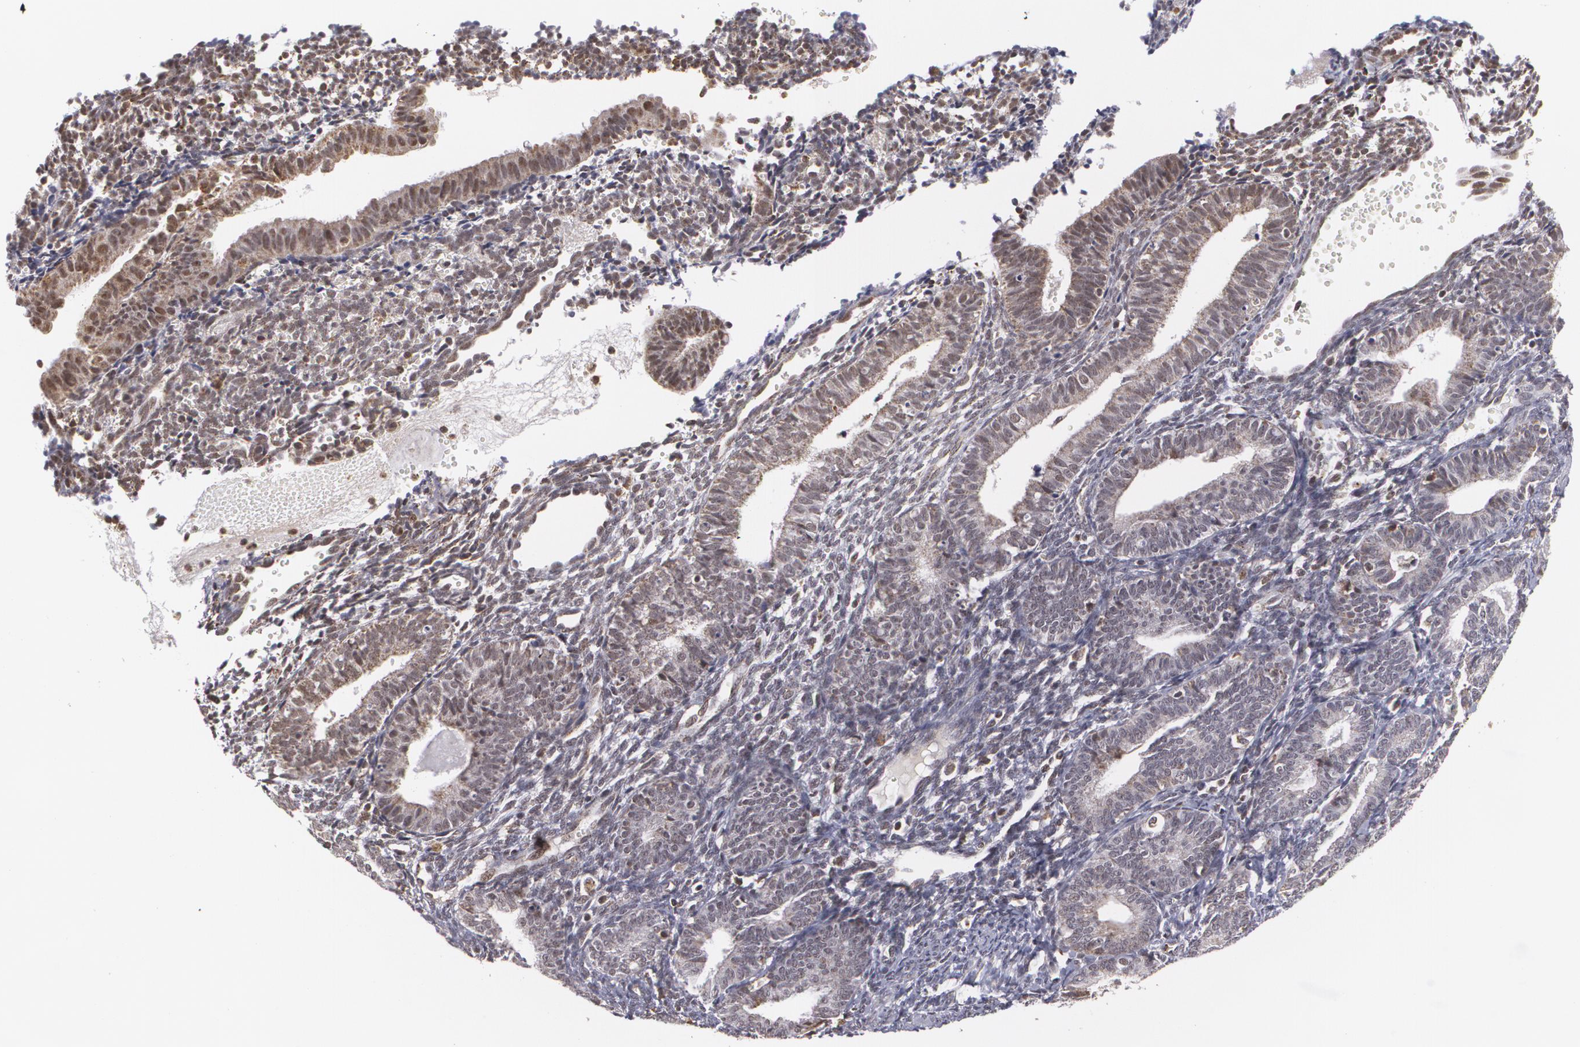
{"staining": {"intensity": "weak", "quantity": ">75%", "location": "nuclear"}, "tissue": "endometrium", "cell_type": "Cells in endometrial stroma", "image_type": "normal", "snomed": [{"axis": "morphology", "description": "Normal tissue, NOS"}, {"axis": "topography", "description": "Endometrium"}], "caption": "Protein expression analysis of benign endometrium exhibits weak nuclear positivity in about >75% of cells in endometrial stroma. (DAB (3,3'-diaminobenzidine) IHC, brown staining for protein, blue staining for nuclei).", "gene": "MXD1", "patient": {"sex": "female", "age": 61}}